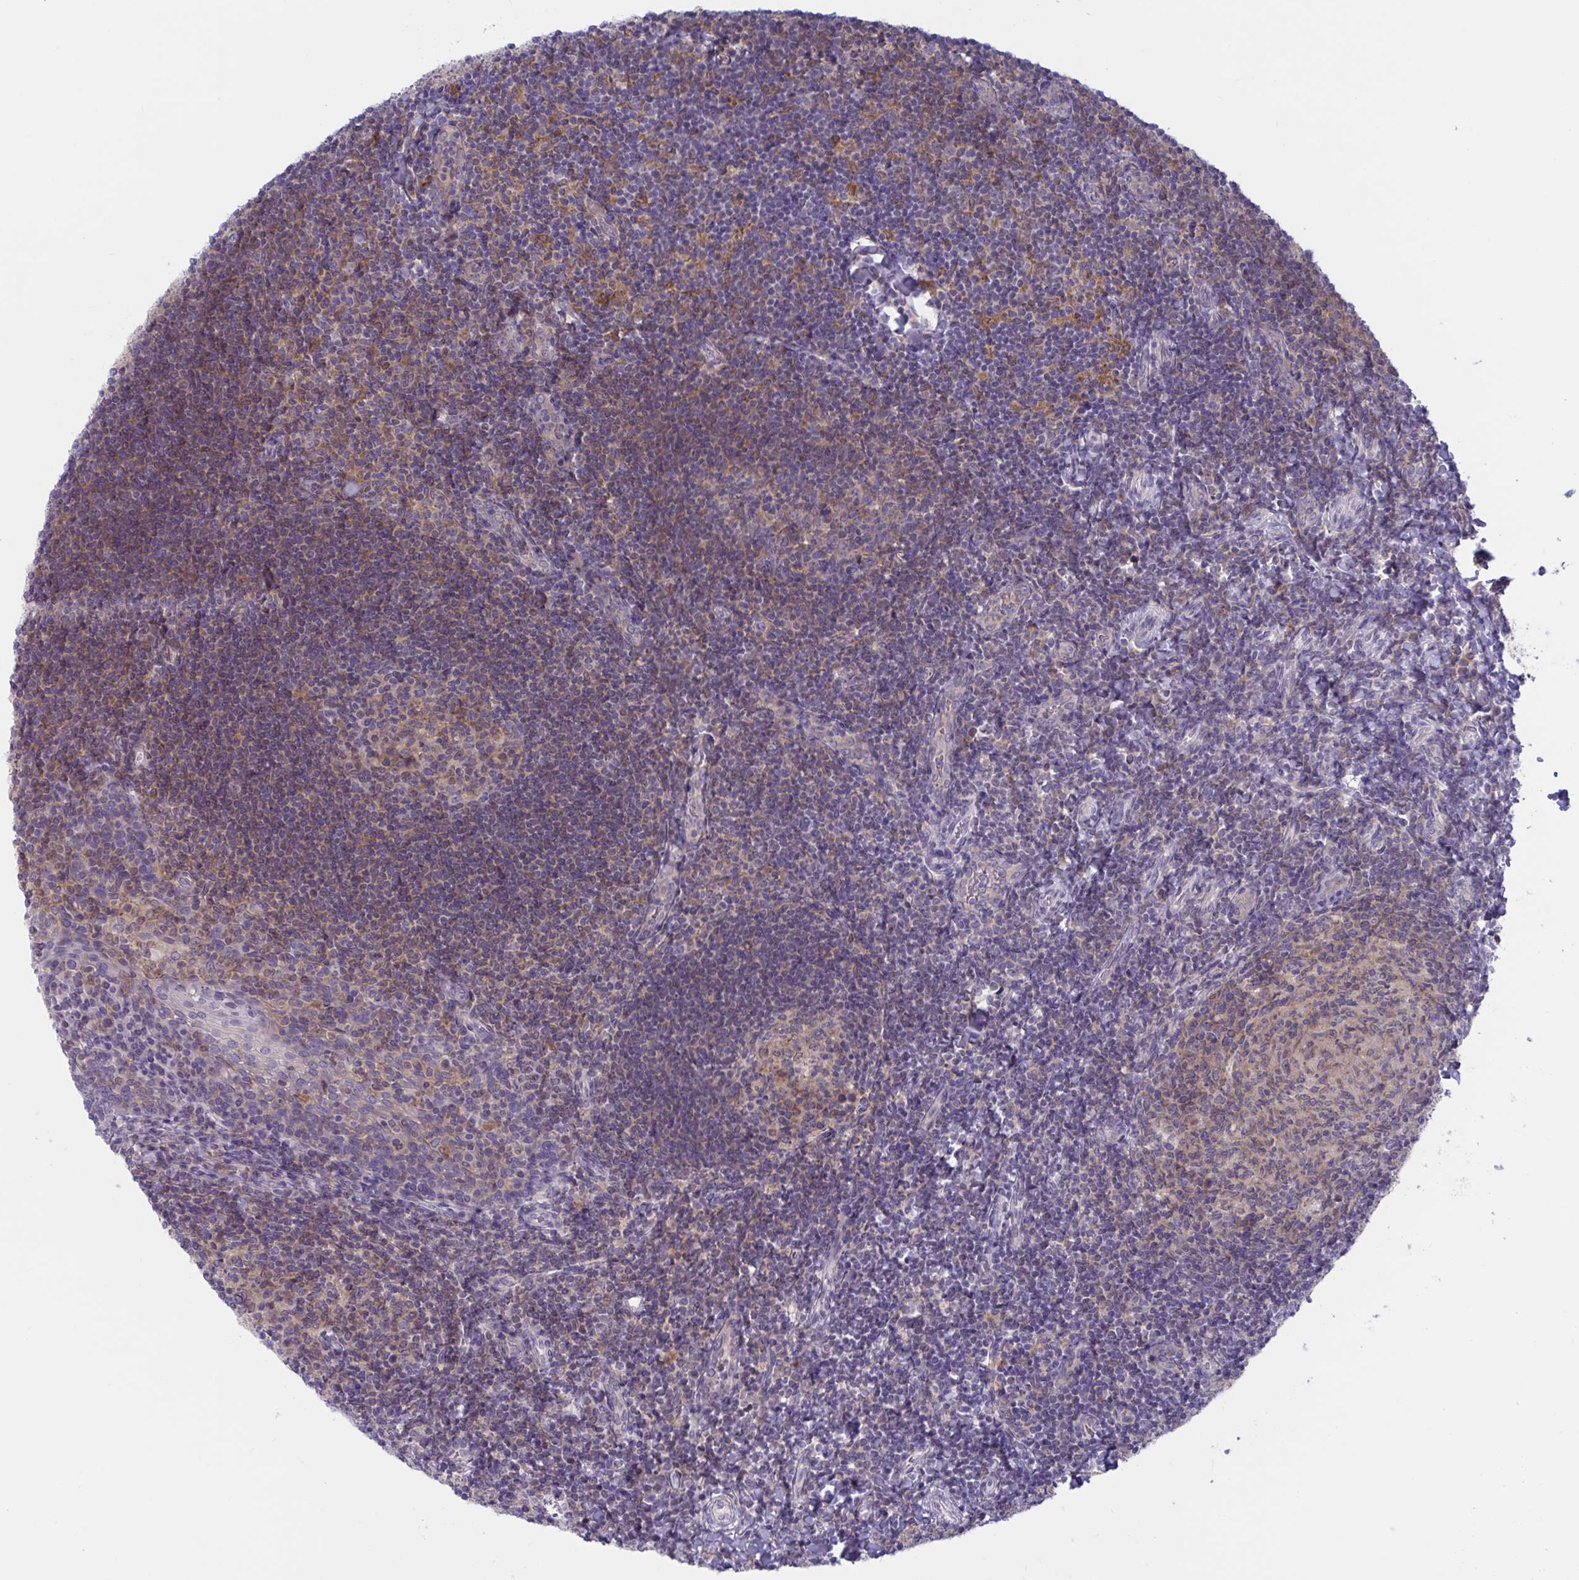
{"staining": {"intensity": "weak", "quantity": "25%-75%", "location": "cytoplasmic/membranous"}, "tissue": "tonsil", "cell_type": "Germinal center cells", "image_type": "normal", "snomed": [{"axis": "morphology", "description": "Normal tissue, NOS"}, {"axis": "topography", "description": "Tonsil"}], "caption": "Tonsil stained for a protein reveals weak cytoplasmic/membranous positivity in germinal center cells. (brown staining indicates protein expression, while blue staining denotes nuclei).", "gene": "TANK", "patient": {"sex": "female", "age": 10}}